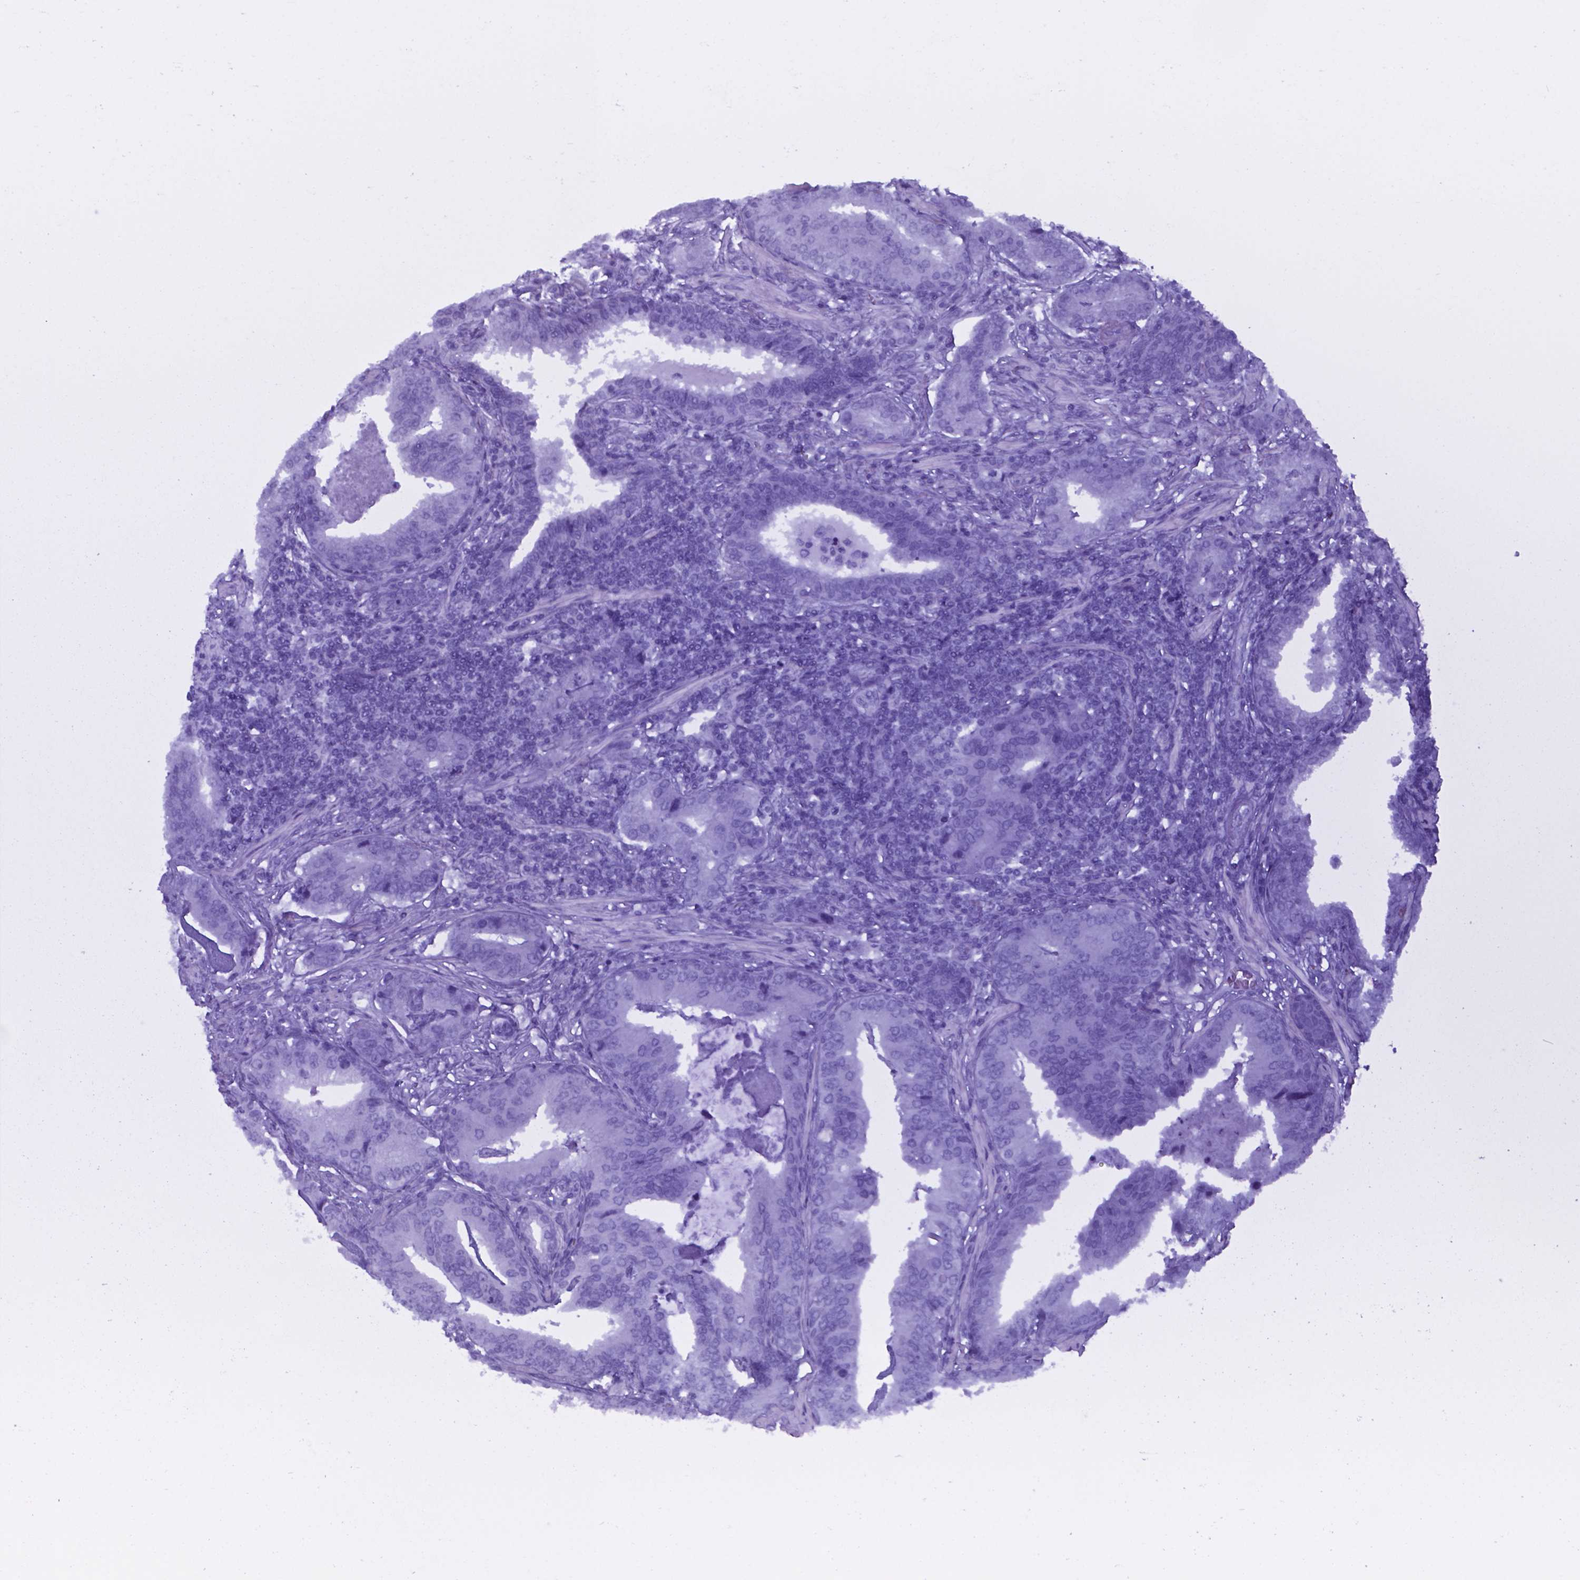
{"staining": {"intensity": "negative", "quantity": "none", "location": "none"}, "tissue": "prostate cancer", "cell_type": "Tumor cells", "image_type": "cancer", "snomed": [{"axis": "morphology", "description": "Adenocarcinoma, NOS"}, {"axis": "topography", "description": "Prostate"}], "caption": "A micrograph of human prostate cancer (adenocarcinoma) is negative for staining in tumor cells. The staining is performed using DAB (3,3'-diaminobenzidine) brown chromogen with nuclei counter-stained in using hematoxylin.", "gene": "UBA1", "patient": {"sex": "male", "age": 64}}